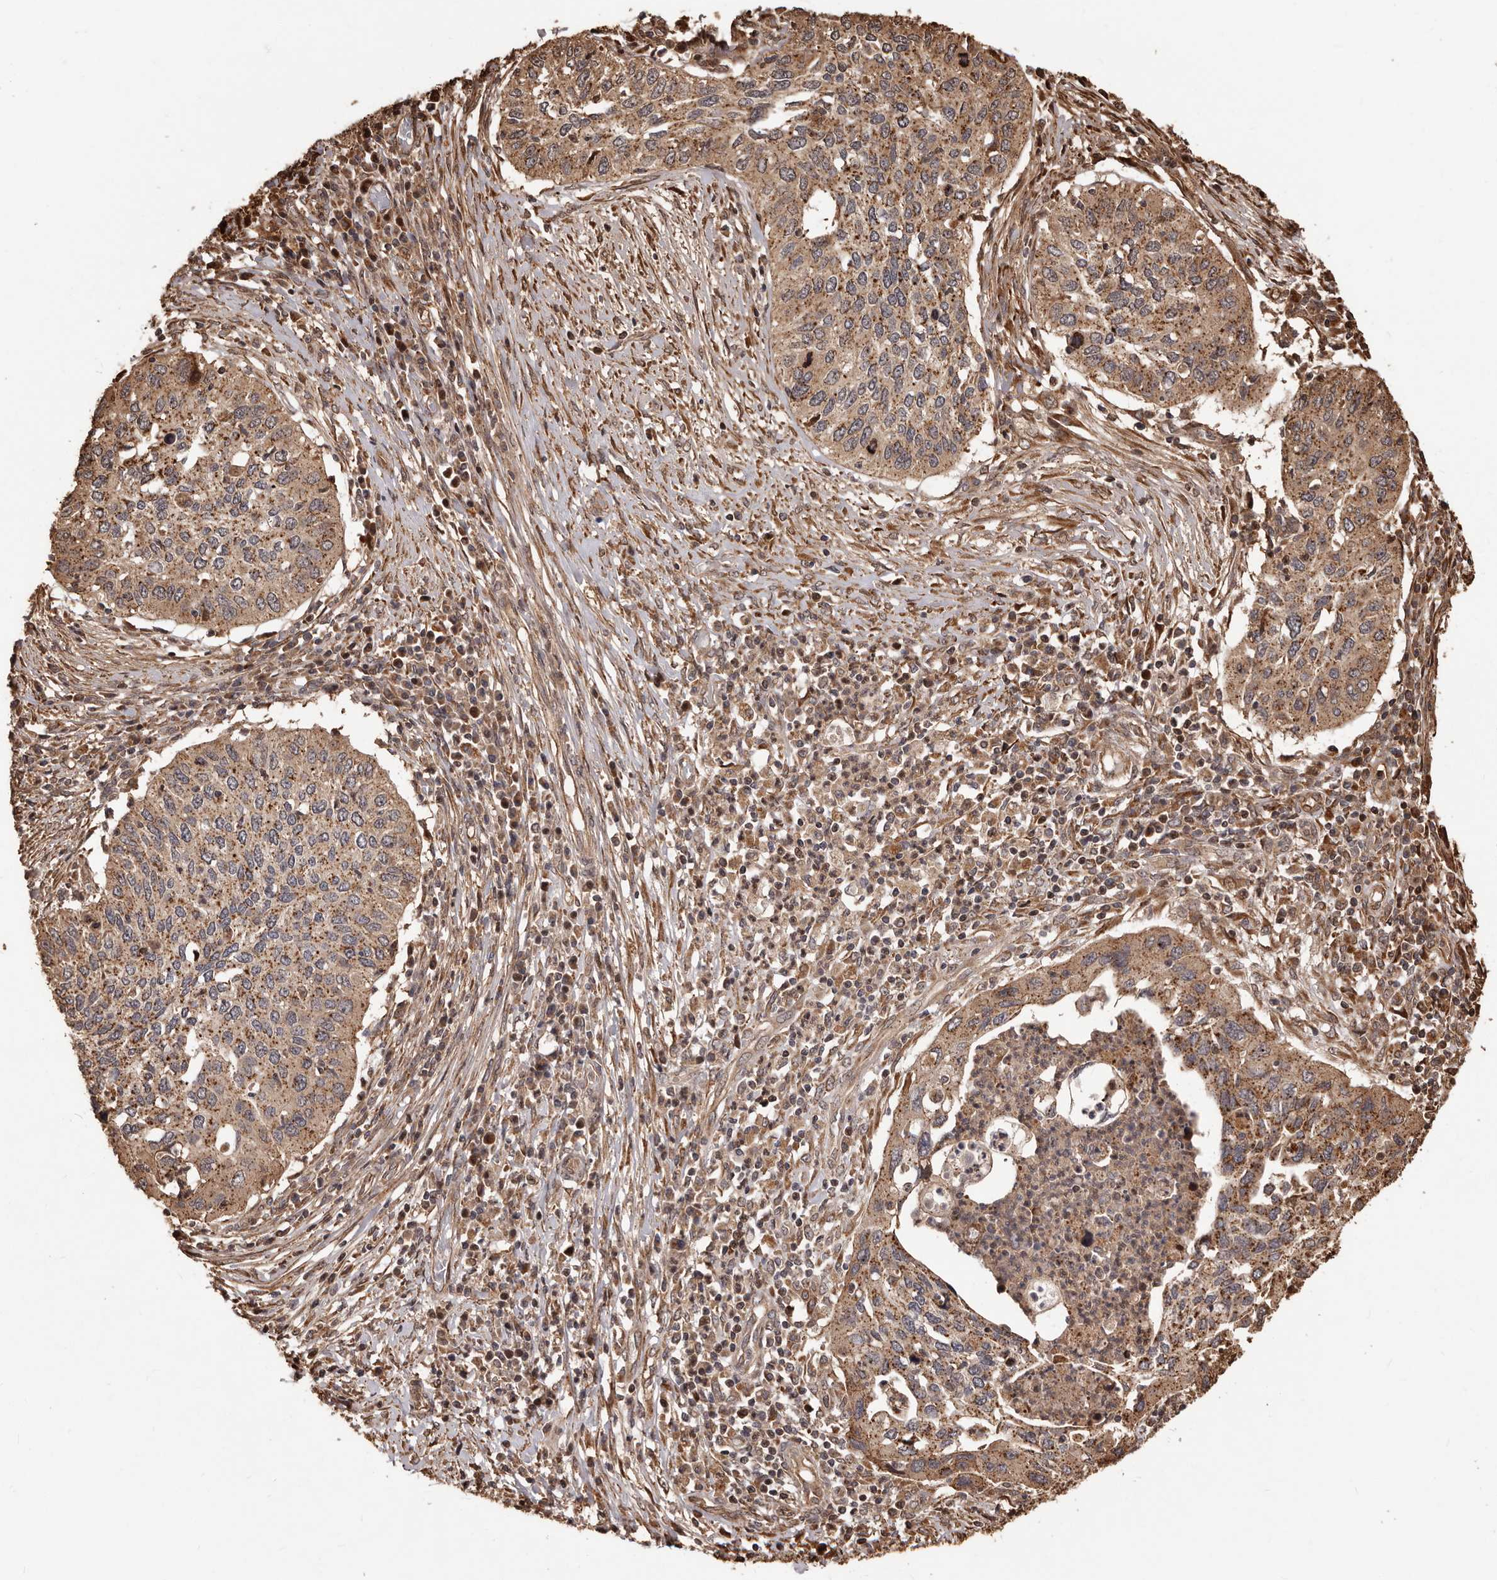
{"staining": {"intensity": "moderate", "quantity": ">75%", "location": "cytoplasmic/membranous"}, "tissue": "cervical cancer", "cell_type": "Tumor cells", "image_type": "cancer", "snomed": [{"axis": "morphology", "description": "Squamous cell carcinoma, NOS"}, {"axis": "topography", "description": "Cervix"}], "caption": "IHC photomicrograph of neoplastic tissue: human cervical cancer stained using immunohistochemistry (IHC) displays medium levels of moderate protein expression localized specifically in the cytoplasmic/membranous of tumor cells, appearing as a cytoplasmic/membranous brown color.", "gene": "MTO1", "patient": {"sex": "female", "age": 38}}